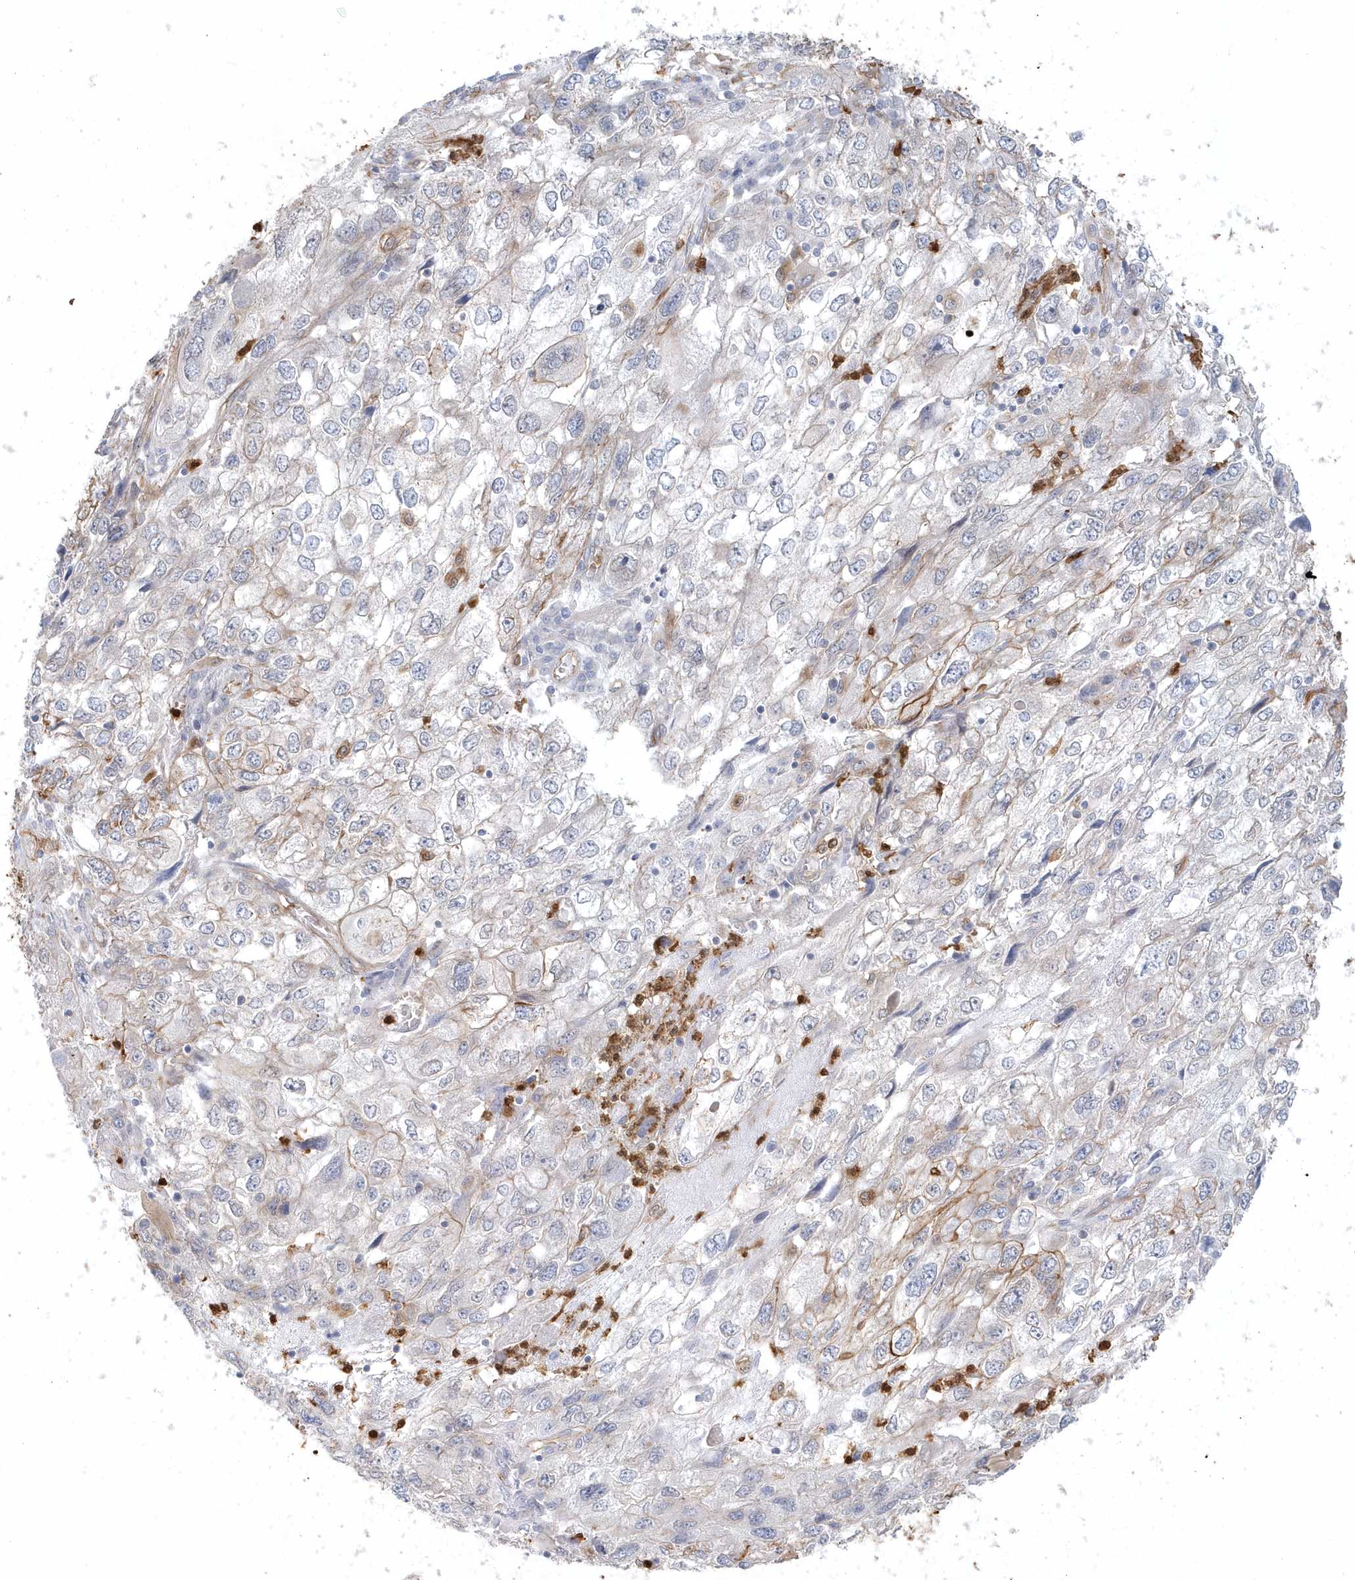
{"staining": {"intensity": "moderate", "quantity": "<25%", "location": "cytoplasmic/membranous"}, "tissue": "endometrial cancer", "cell_type": "Tumor cells", "image_type": "cancer", "snomed": [{"axis": "morphology", "description": "Adenocarcinoma, NOS"}, {"axis": "topography", "description": "Endometrium"}], "caption": "Protein analysis of endometrial cancer tissue demonstrates moderate cytoplasmic/membranous positivity in approximately <25% of tumor cells.", "gene": "DNAH1", "patient": {"sex": "female", "age": 49}}